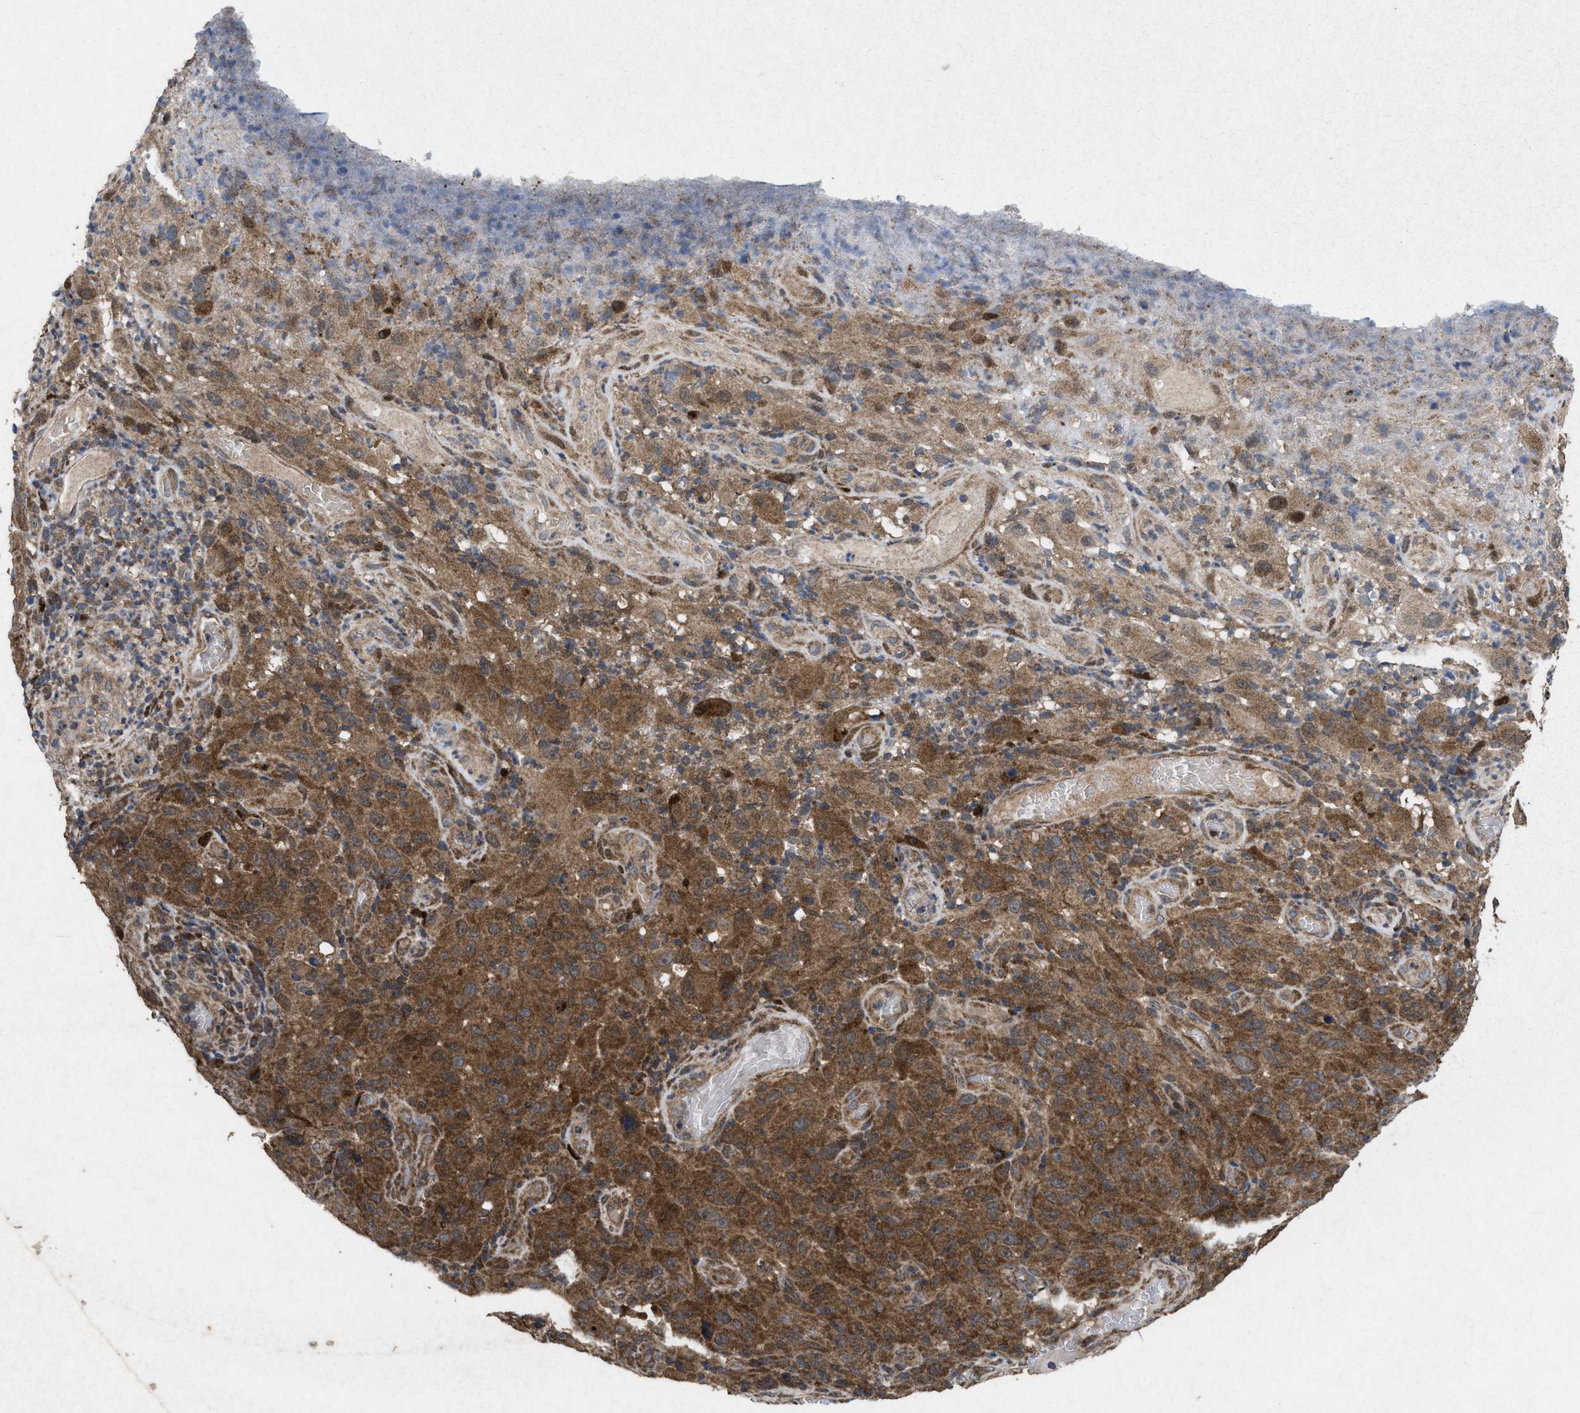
{"staining": {"intensity": "moderate", "quantity": ">75%", "location": "cytoplasmic/membranous"}, "tissue": "melanoma", "cell_type": "Tumor cells", "image_type": "cancer", "snomed": [{"axis": "morphology", "description": "Malignant melanoma, NOS"}, {"axis": "topography", "description": "Skin"}], "caption": "Melanoma stained with DAB immunohistochemistry (IHC) exhibits medium levels of moderate cytoplasmic/membranous staining in about >75% of tumor cells. Nuclei are stained in blue.", "gene": "MSI2", "patient": {"sex": "female", "age": 82}}